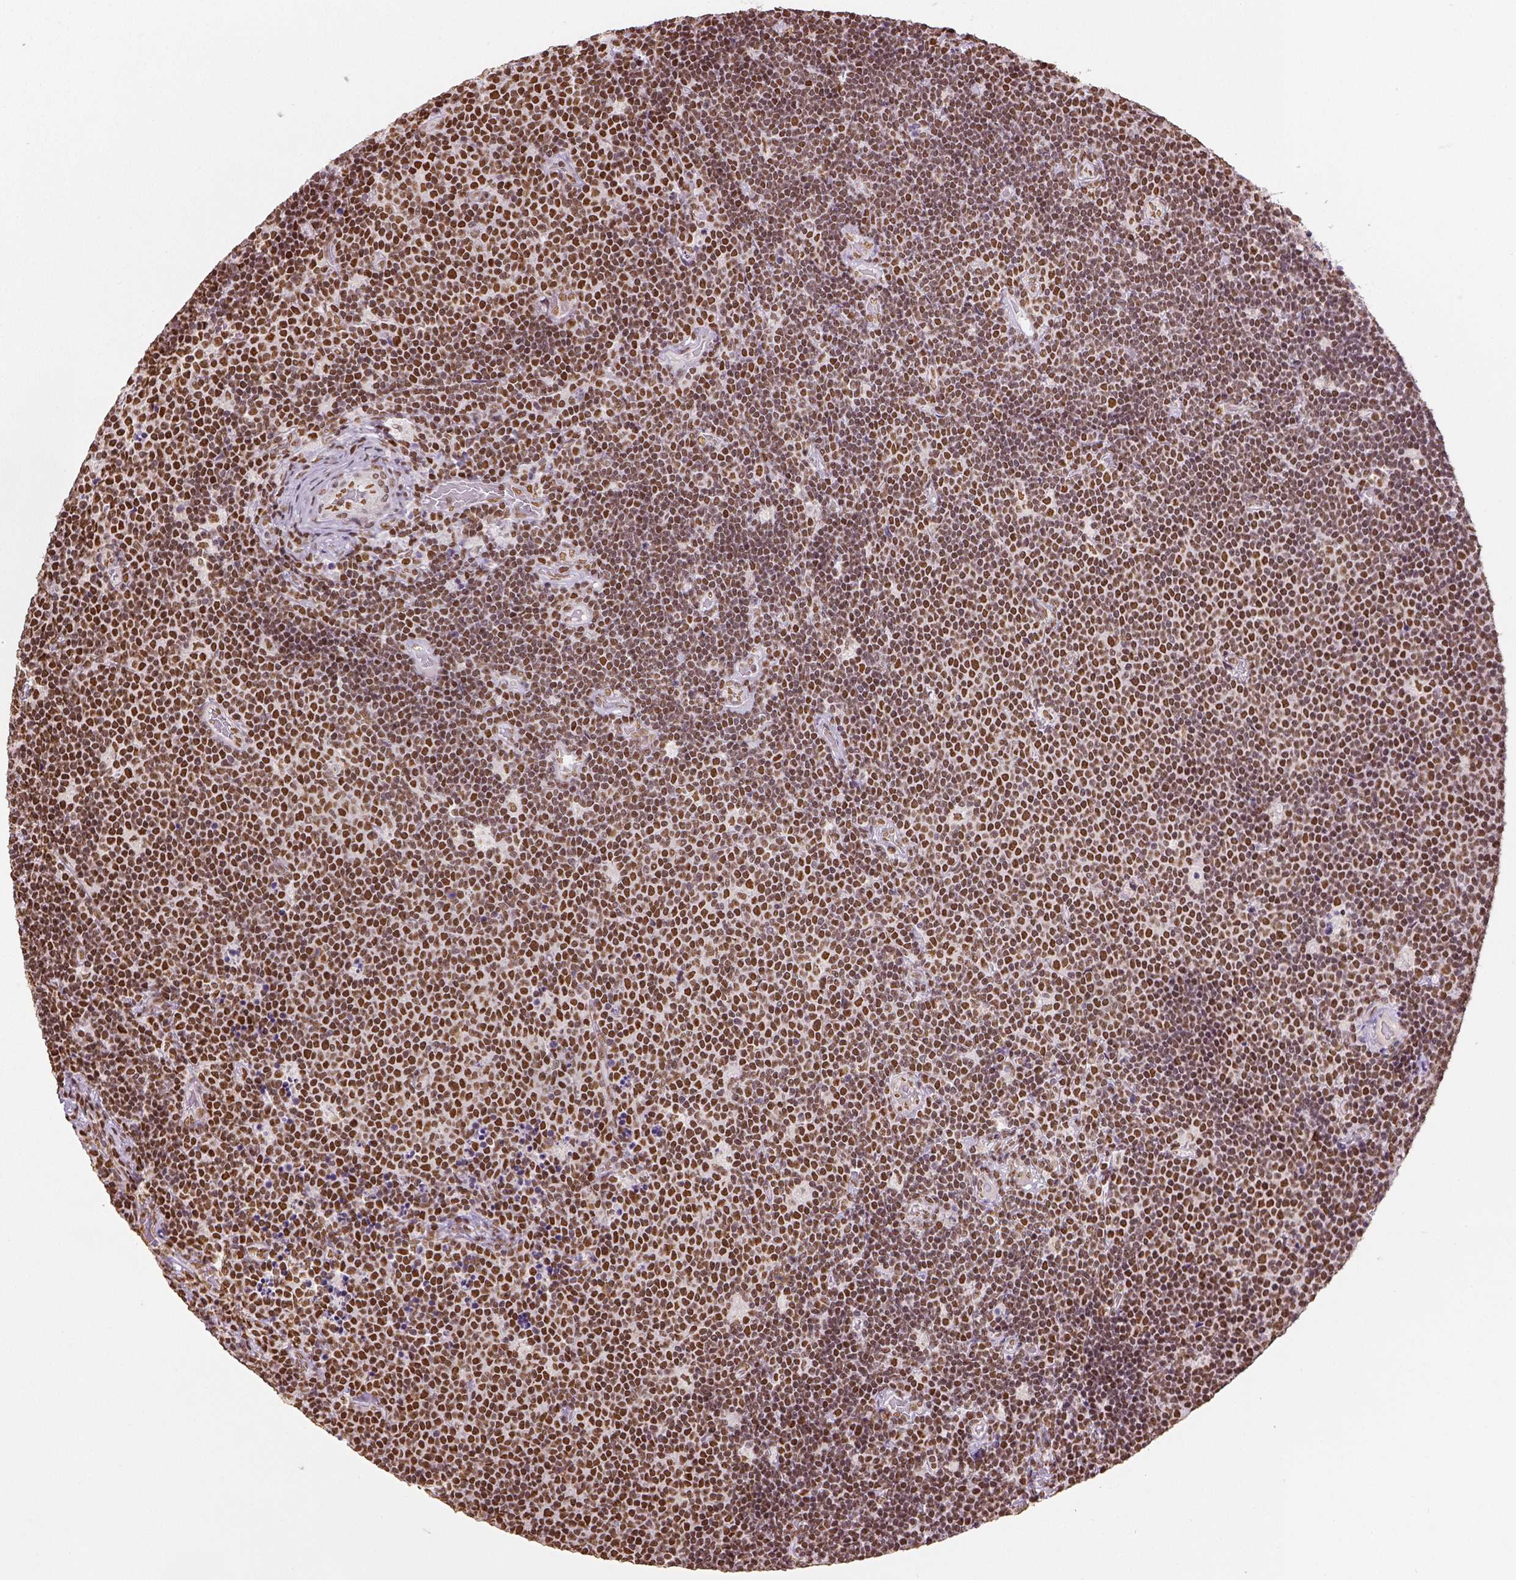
{"staining": {"intensity": "strong", "quantity": ">75%", "location": "nuclear"}, "tissue": "lymphoma", "cell_type": "Tumor cells", "image_type": "cancer", "snomed": [{"axis": "morphology", "description": "Malignant lymphoma, non-Hodgkin's type, Low grade"}, {"axis": "topography", "description": "Brain"}], "caption": "A brown stain labels strong nuclear expression of a protein in human low-grade malignant lymphoma, non-Hodgkin's type tumor cells. (Brightfield microscopy of DAB IHC at high magnification).", "gene": "FANCE", "patient": {"sex": "female", "age": 66}}